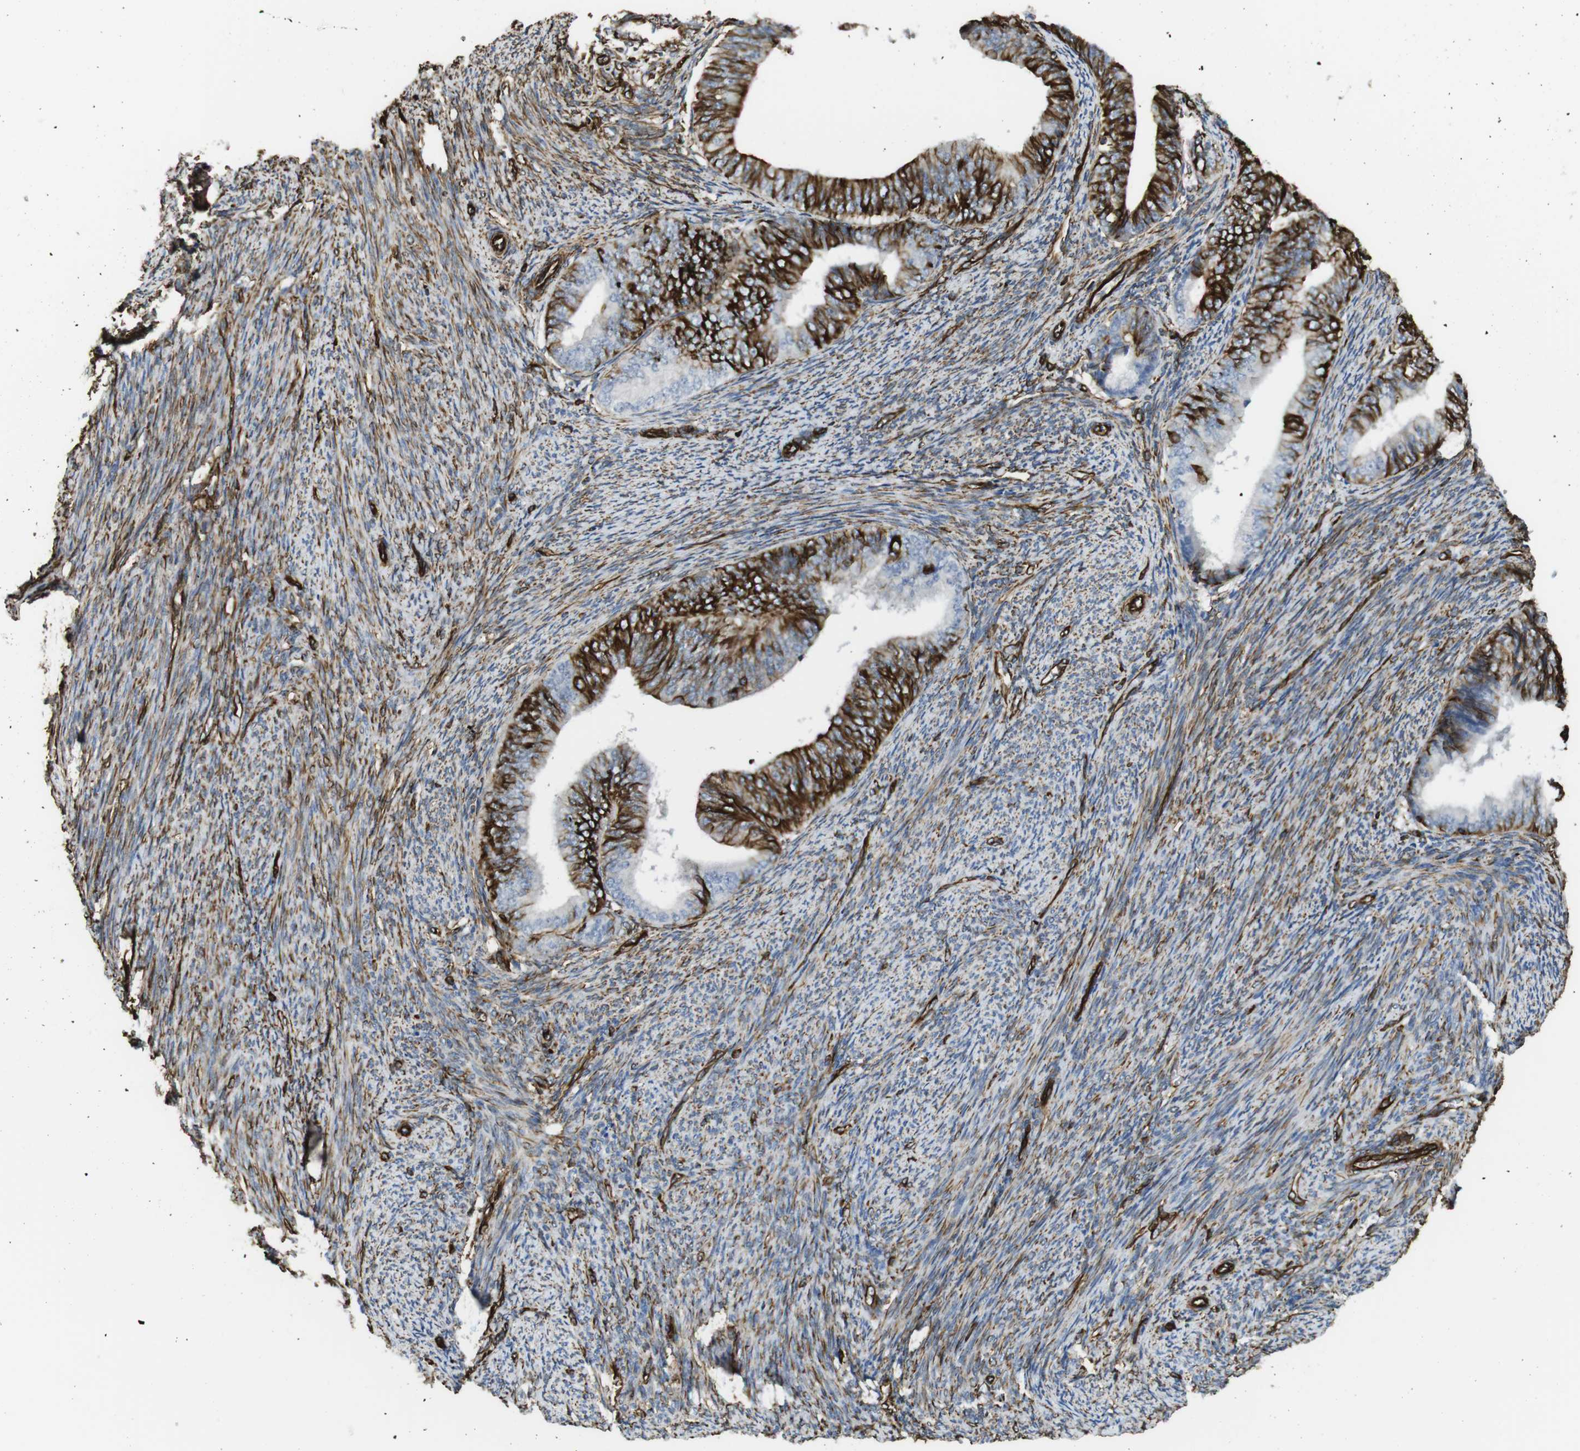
{"staining": {"intensity": "strong", "quantity": ">75%", "location": "cytoplasmic/membranous"}, "tissue": "endometrial cancer", "cell_type": "Tumor cells", "image_type": "cancer", "snomed": [{"axis": "morphology", "description": "Adenocarcinoma, NOS"}, {"axis": "topography", "description": "Endometrium"}], "caption": "About >75% of tumor cells in endometrial cancer exhibit strong cytoplasmic/membranous protein positivity as visualized by brown immunohistochemical staining.", "gene": "RALGPS1", "patient": {"sex": "female", "age": 63}}